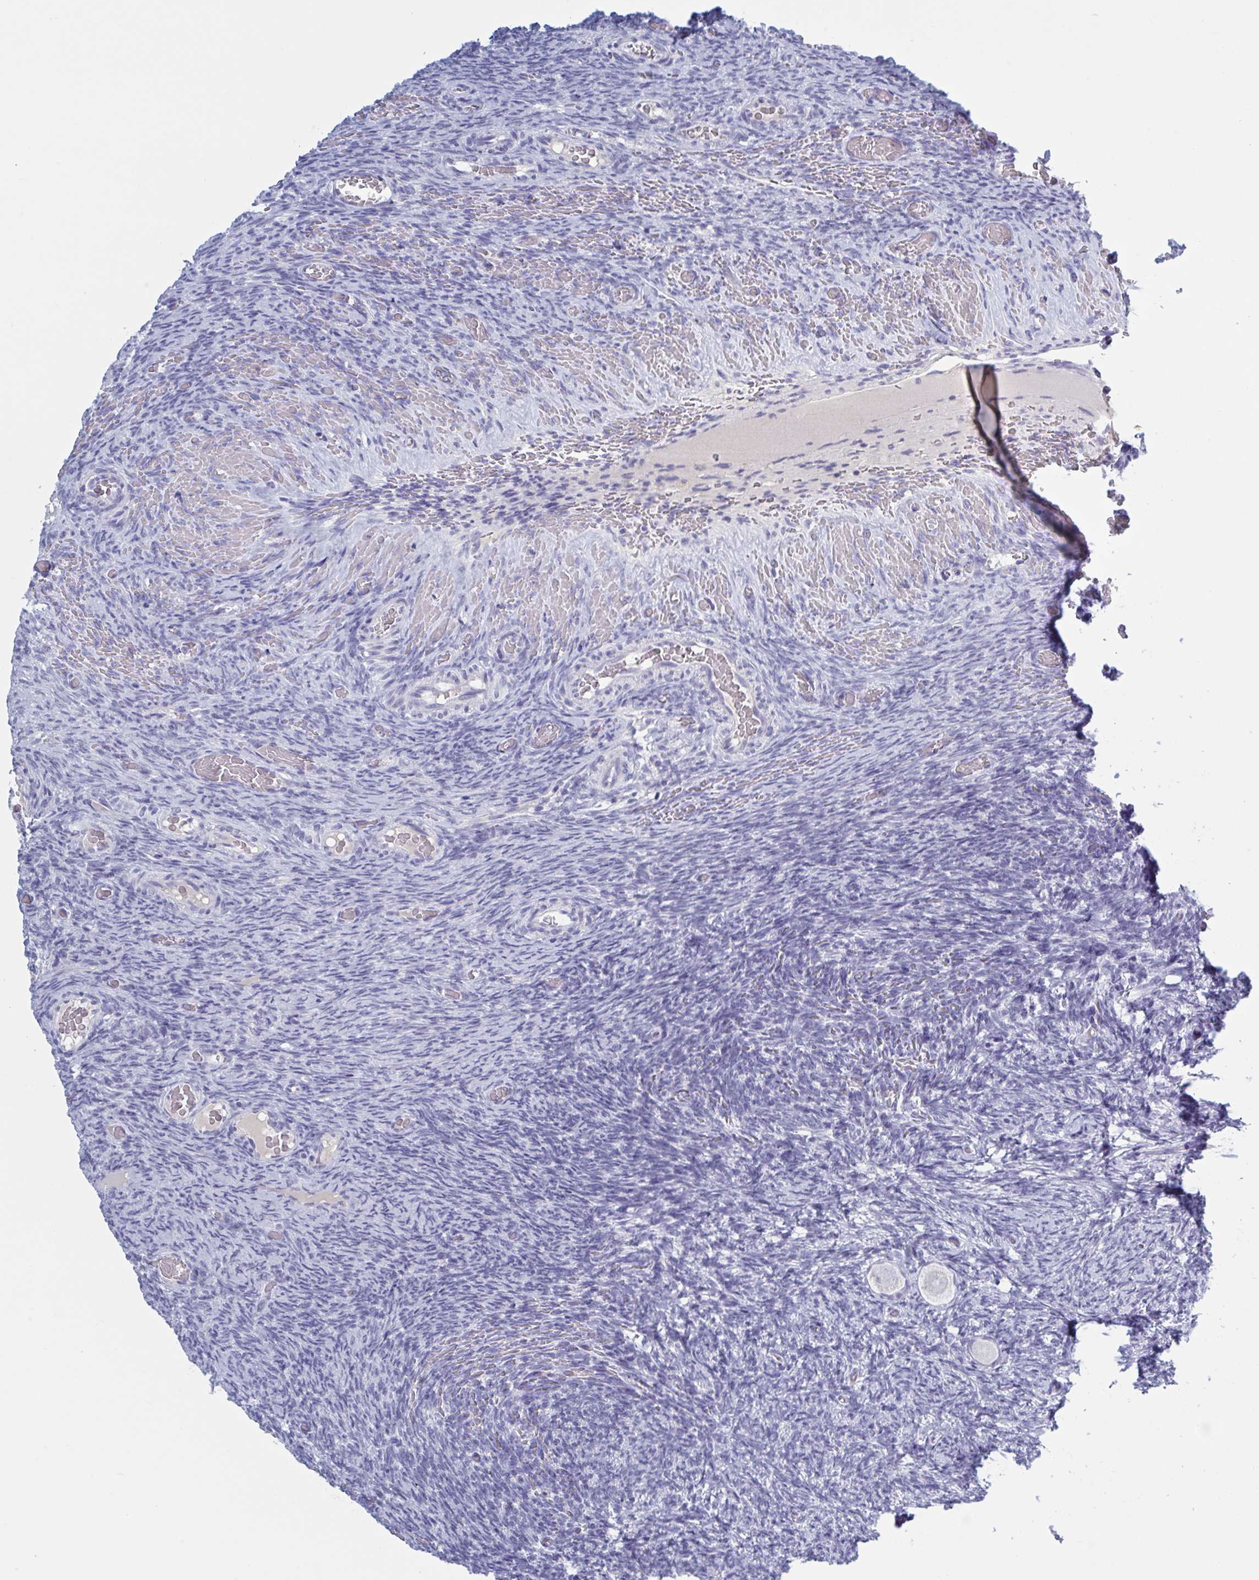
{"staining": {"intensity": "negative", "quantity": "none", "location": "none"}, "tissue": "ovary", "cell_type": "Follicle cells", "image_type": "normal", "snomed": [{"axis": "morphology", "description": "Normal tissue, NOS"}, {"axis": "topography", "description": "Ovary"}], "caption": "DAB (3,3'-diaminobenzidine) immunohistochemical staining of benign human ovary reveals no significant expression in follicle cells.", "gene": "NDUFC2", "patient": {"sex": "female", "age": 34}}